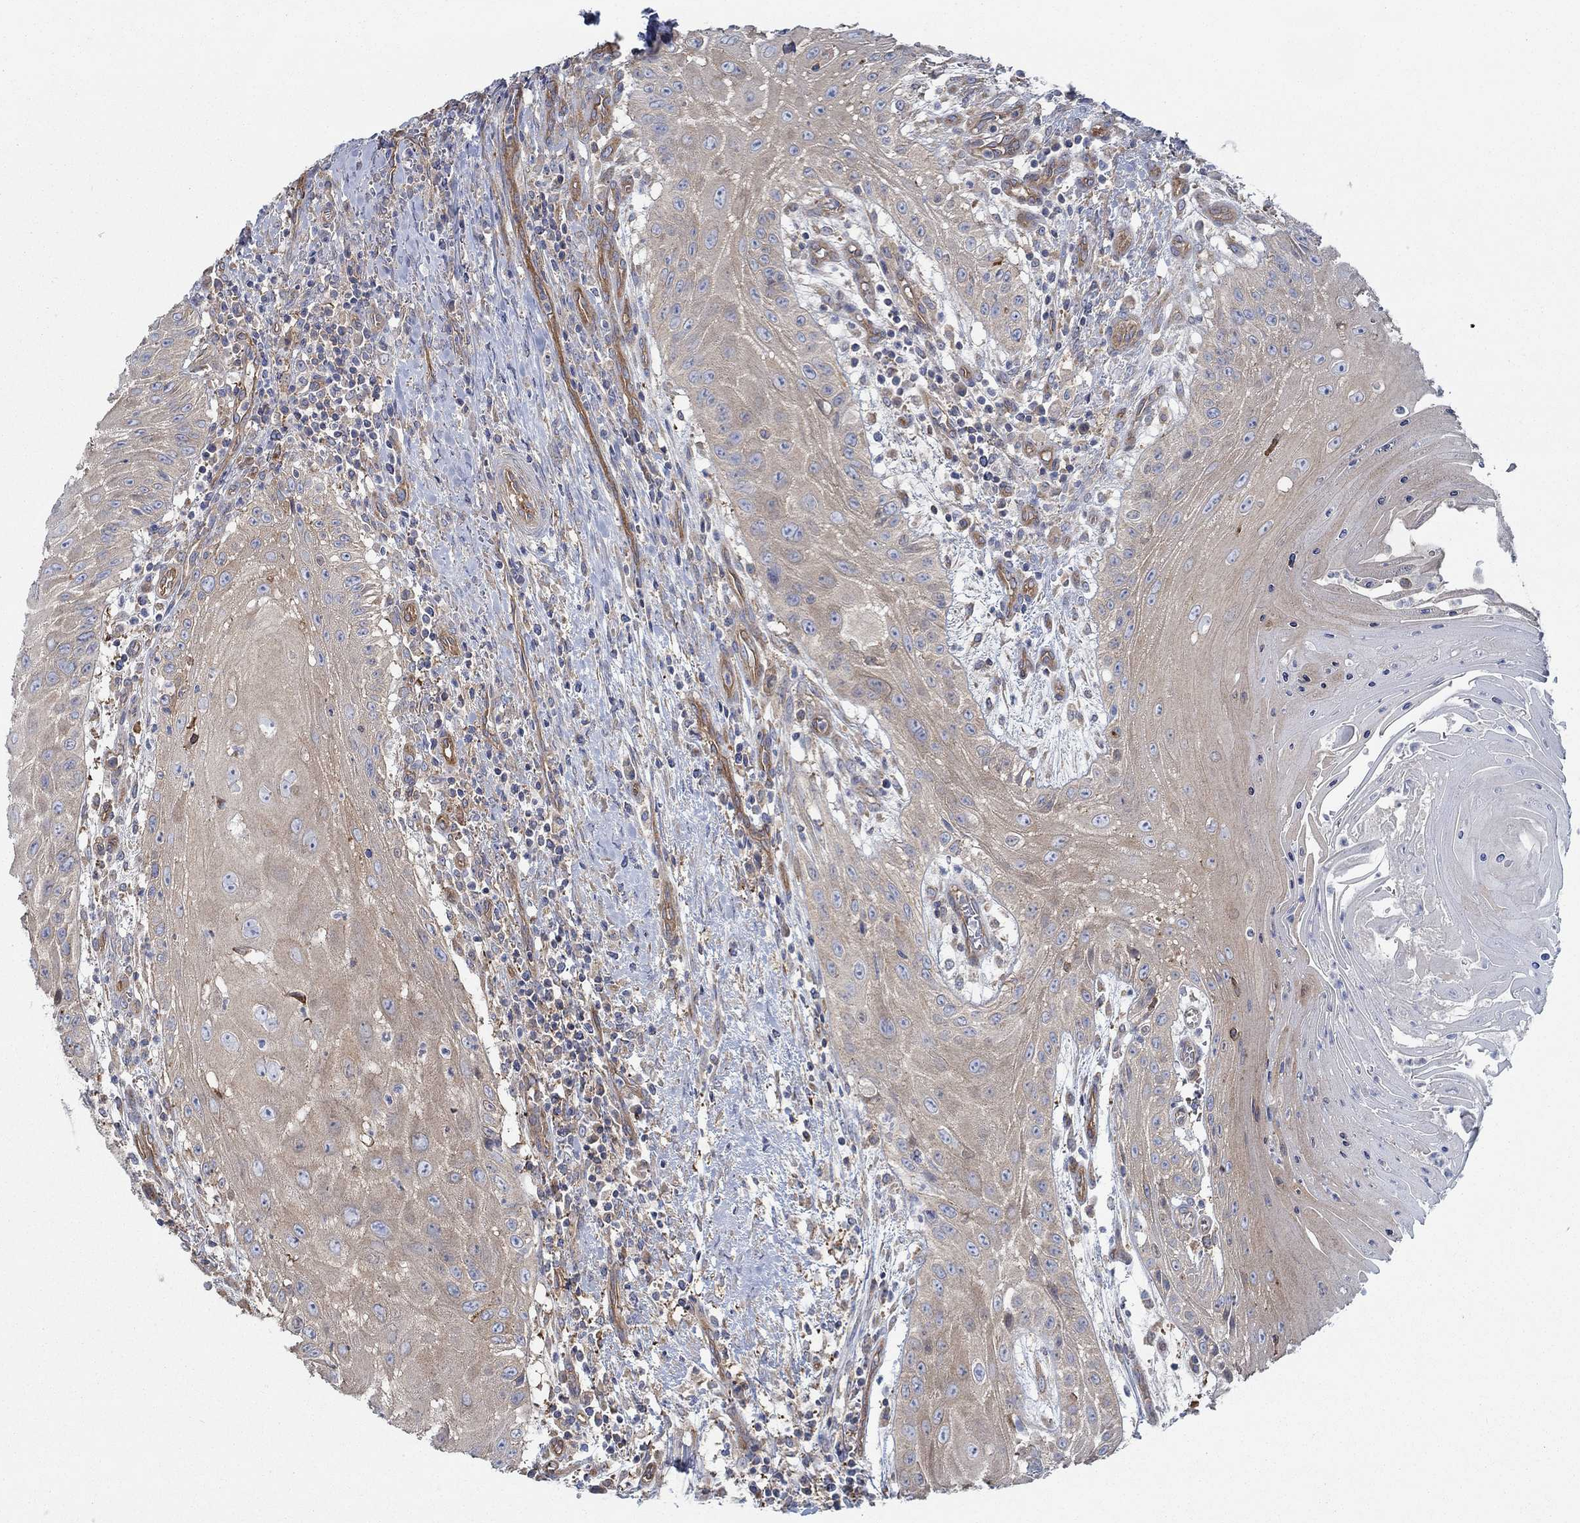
{"staining": {"intensity": "moderate", "quantity": ">75%", "location": "cytoplasmic/membranous"}, "tissue": "head and neck cancer", "cell_type": "Tumor cells", "image_type": "cancer", "snomed": [{"axis": "morphology", "description": "Squamous cell carcinoma, NOS"}, {"axis": "topography", "description": "Oral tissue"}, {"axis": "topography", "description": "Head-Neck"}], "caption": "Head and neck cancer tissue demonstrates moderate cytoplasmic/membranous positivity in approximately >75% of tumor cells, visualized by immunohistochemistry.", "gene": "SPAG9", "patient": {"sex": "male", "age": 58}}